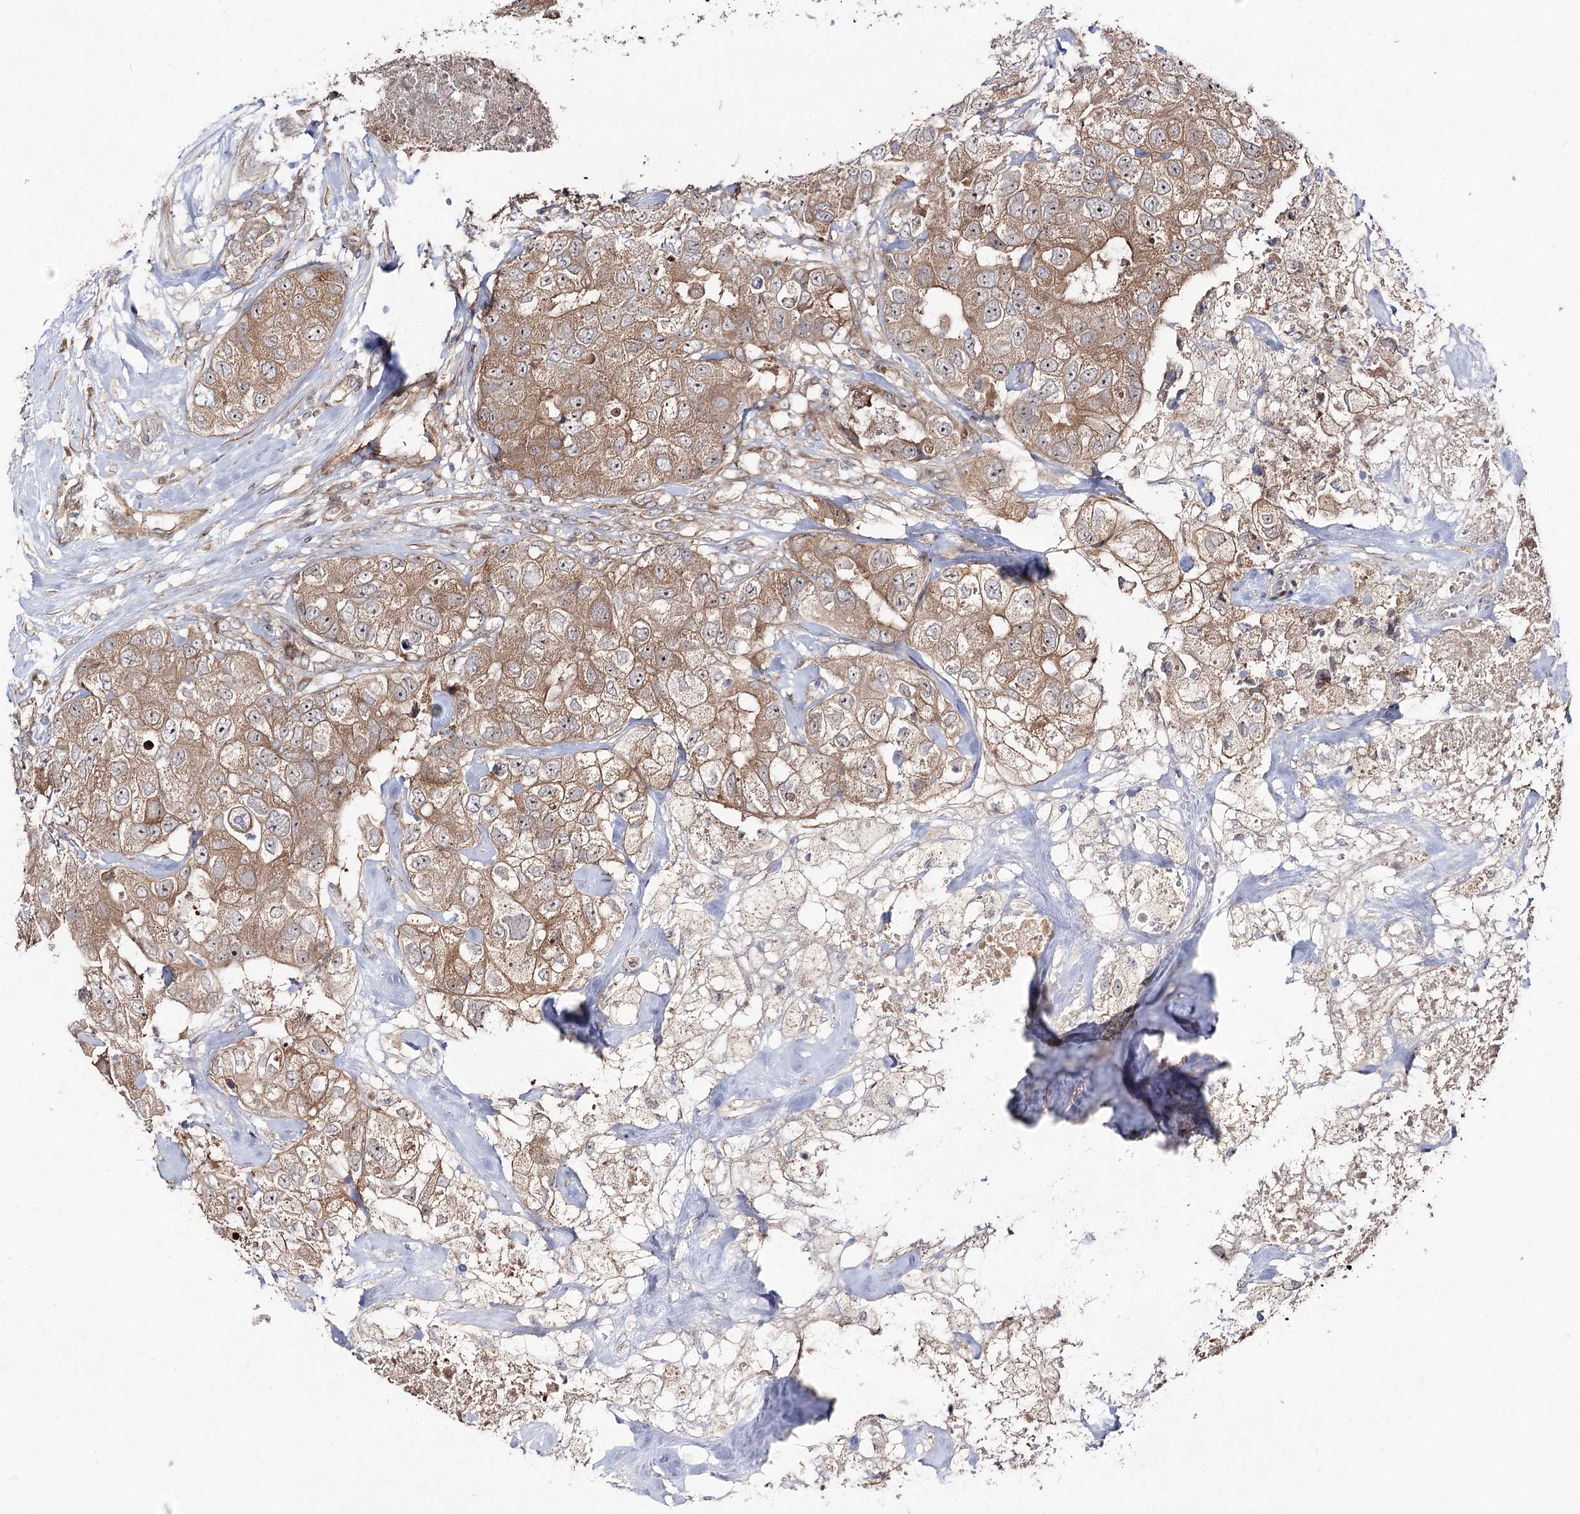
{"staining": {"intensity": "moderate", "quantity": ">75%", "location": "cytoplasmic/membranous"}, "tissue": "breast cancer", "cell_type": "Tumor cells", "image_type": "cancer", "snomed": [{"axis": "morphology", "description": "Duct carcinoma"}, {"axis": "topography", "description": "Breast"}], "caption": "Breast infiltrating ductal carcinoma tissue shows moderate cytoplasmic/membranous expression in approximately >75% of tumor cells", "gene": "C11orf80", "patient": {"sex": "female", "age": 62}}